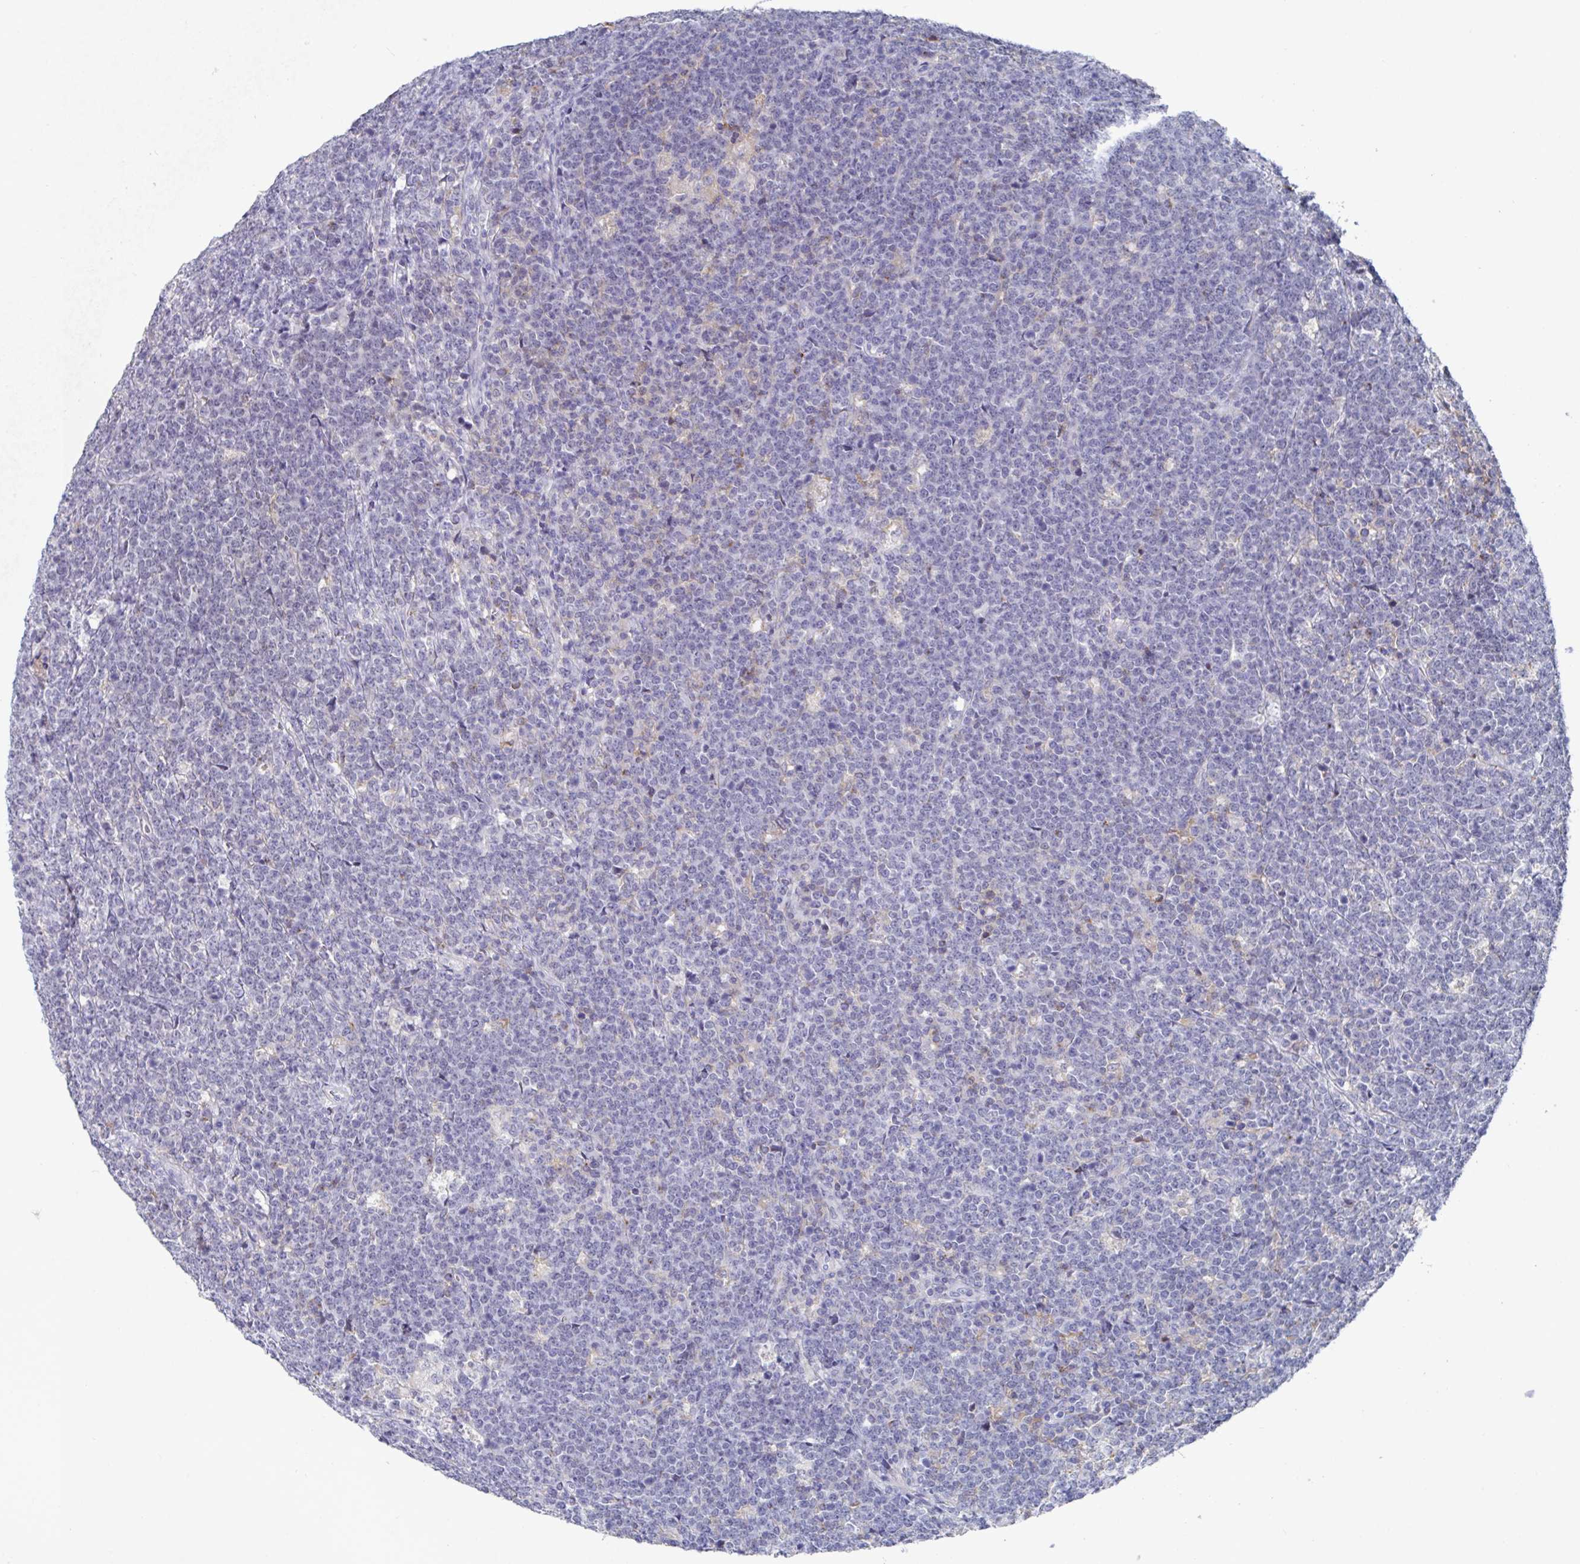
{"staining": {"intensity": "negative", "quantity": "none", "location": "none"}, "tissue": "lymphoma", "cell_type": "Tumor cells", "image_type": "cancer", "snomed": [{"axis": "morphology", "description": "Malignant lymphoma, non-Hodgkin's type, High grade"}, {"axis": "topography", "description": "Small intestine"}, {"axis": "topography", "description": "Colon"}], "caption": "Immunohistochemical staining of human high-grade malignant lymphoma, non-Hodgkin's type exhibits no significant expression in tumor cells. (DAB (3,3'-diaminobenzidine) immunohistochemistry visualized using brightfield microscopy, high magnification).", "gene": "TAS2R39", "patient": {"sex": "male", "age": 8}}